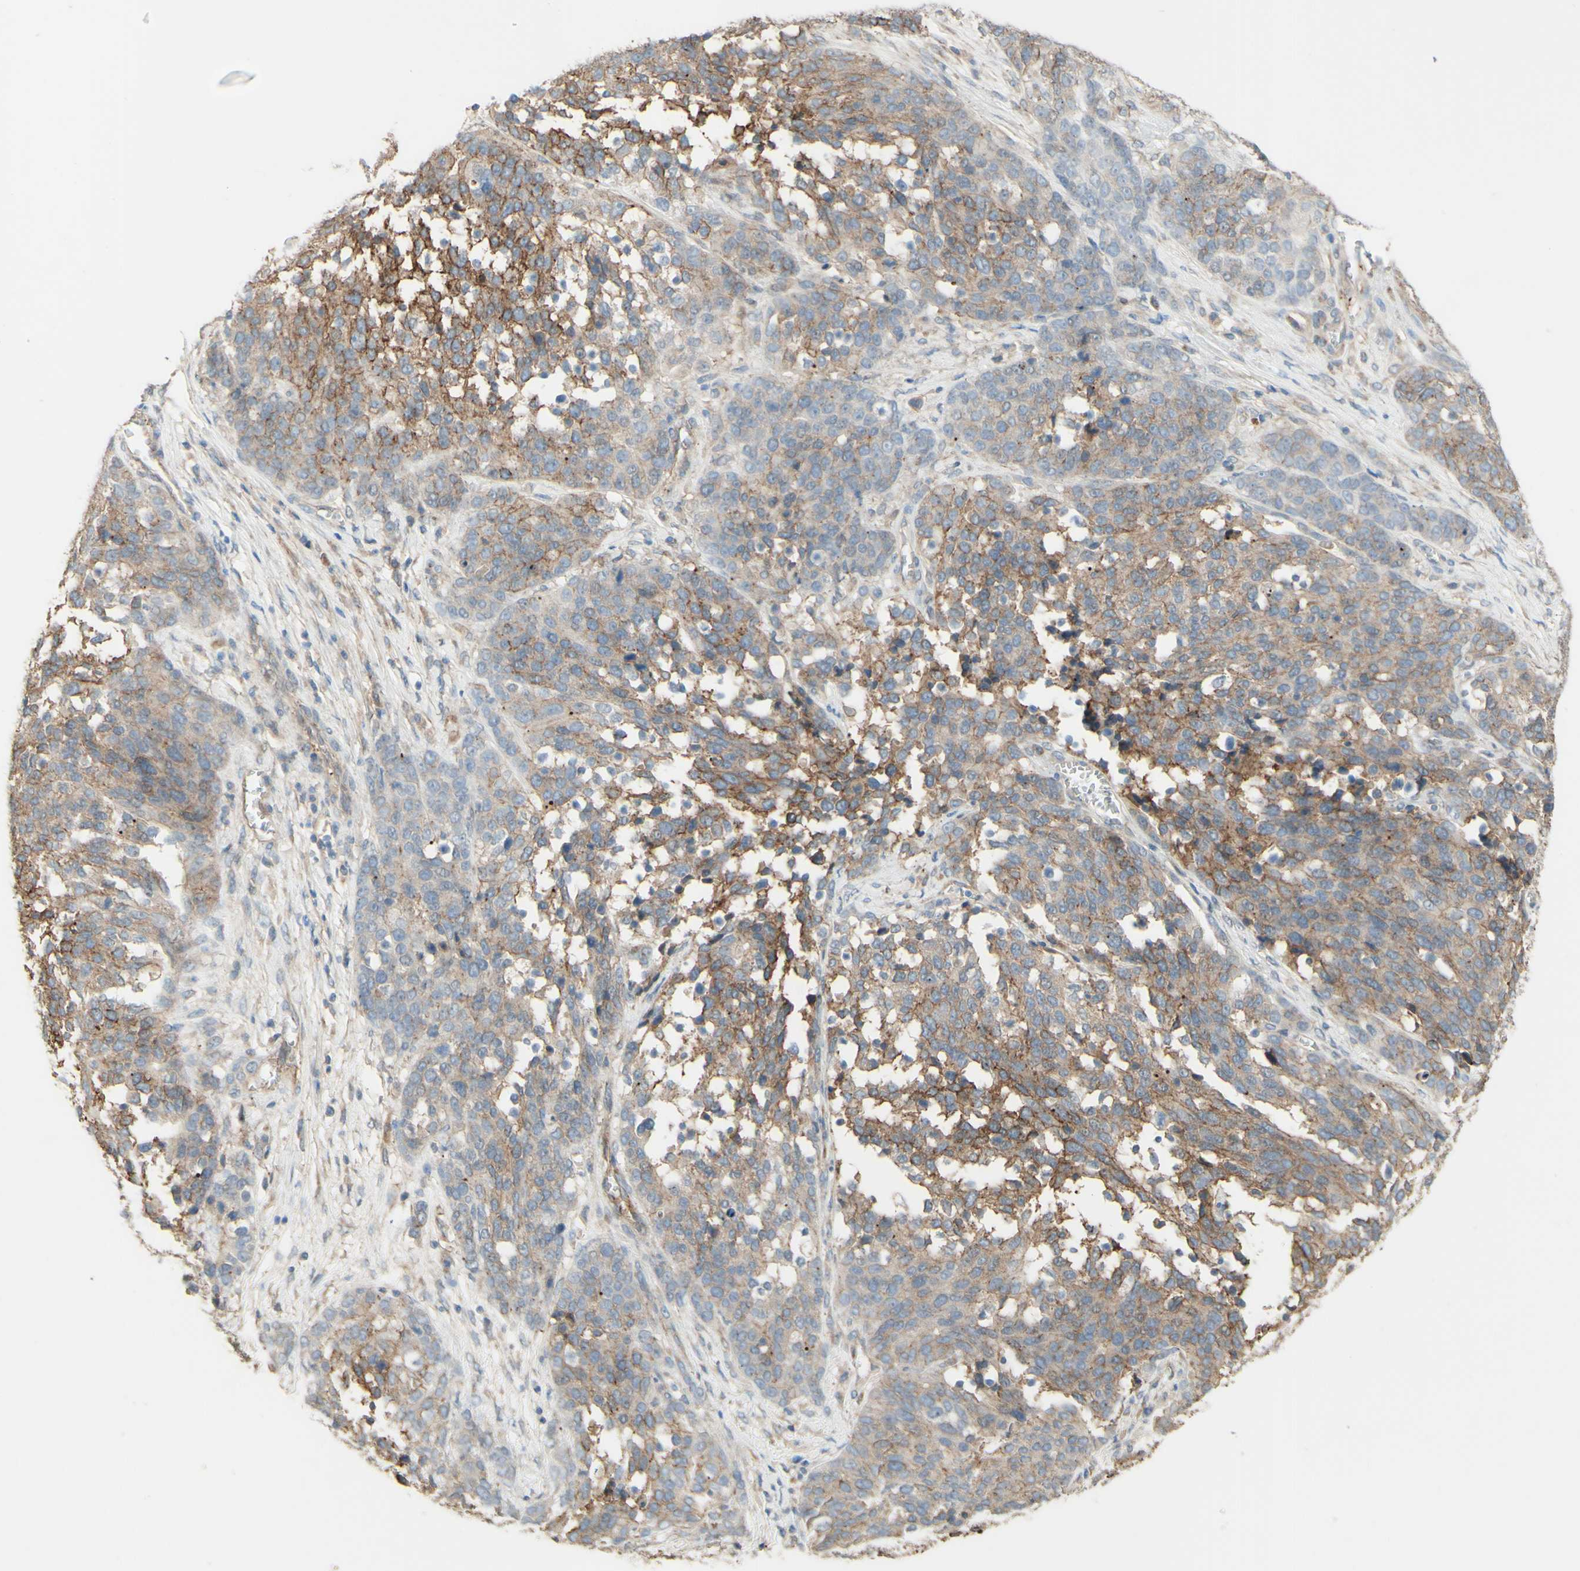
{"staining": {"intensity": "moderate", "quantity": "25%-75%", "location": "cytoplasmic/membranous"}, "tissue": "ovarian cancer", "cell_type": "Tumor cells", "image_type": "cancer", "snomed": [{"axis": "morphology", "description": "Cystadenocarcinoma, serous, NOS"}, {"axis": "topography", "description": "Ovary"}], "caption": "Tumor cells display medium levels of moderate cytoplasmic/membranous expression in approximately 25%-75% of cells in ovarian cancer (serous cystadenocarcinoma). (DAB (3,3'-diaminobenzidine) IHC, brown staining for protein, blue staining for nuclei).", "gene": "RNF149", "patient": {"sex": "female", "age": 44}}